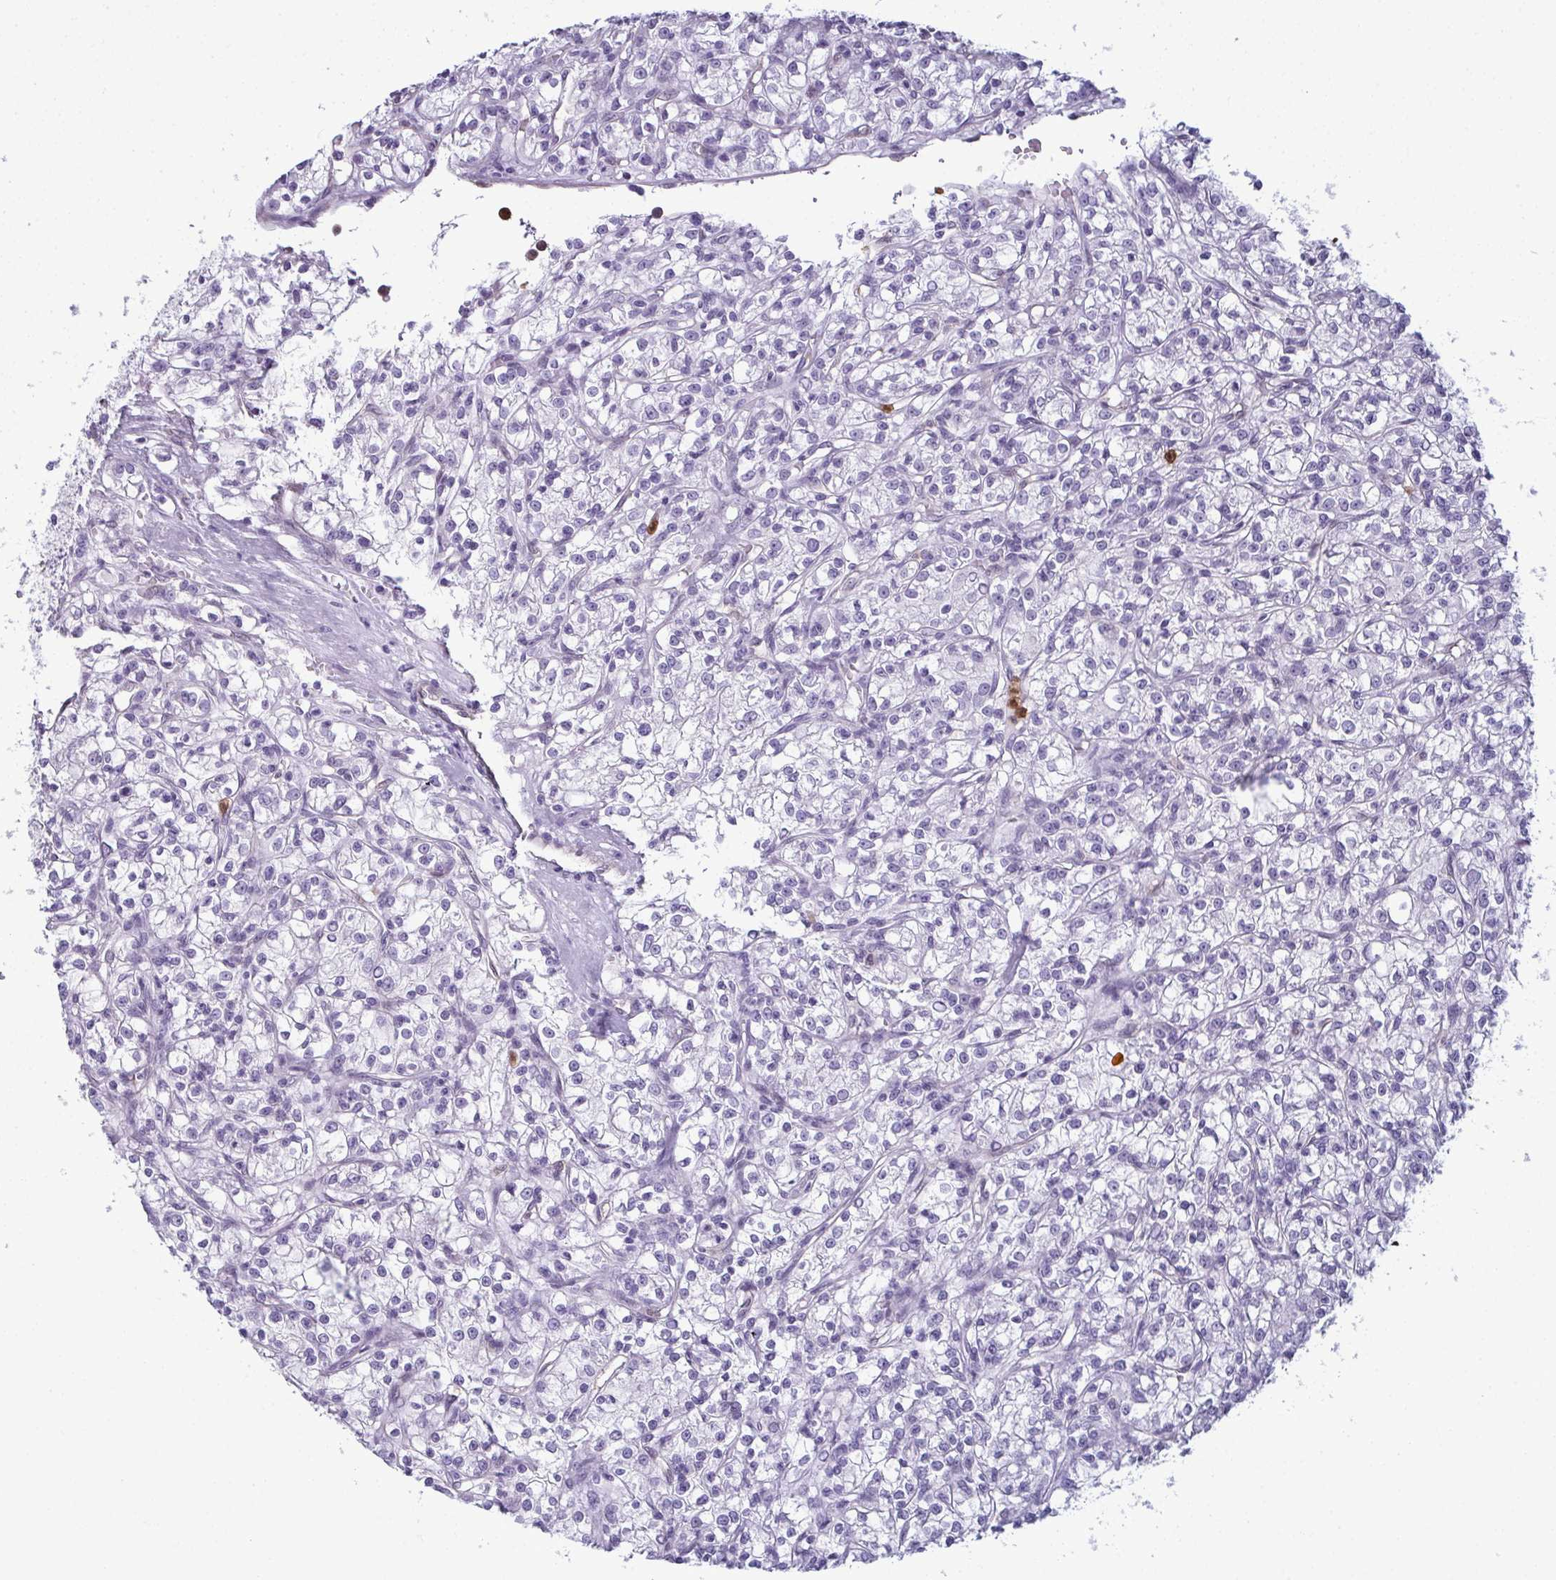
{"staining": {"intensity": "negative", "quantity": "none", "location": "none"}, "tissue": "renal cancer", "cell_type": "Tumor cells", "image_type": "cancer", "snomed": [{"axis": "morphology", "description": "Adenocarcinoma, NOS"}, {"axis": "topography", "description": "Kidney"}], "caption": "Immunohistochemistry (IHC) of adenocarcinoma (renal) demonstrates no expression in tumor cells. The staining was performed using DAB to visualize the protein expression in brown, while the nuclei were stained in blue with hematoxylin (Magnification: 20x).", "gene": "CDA", "patient": {"sex": "female", "age": 59}}